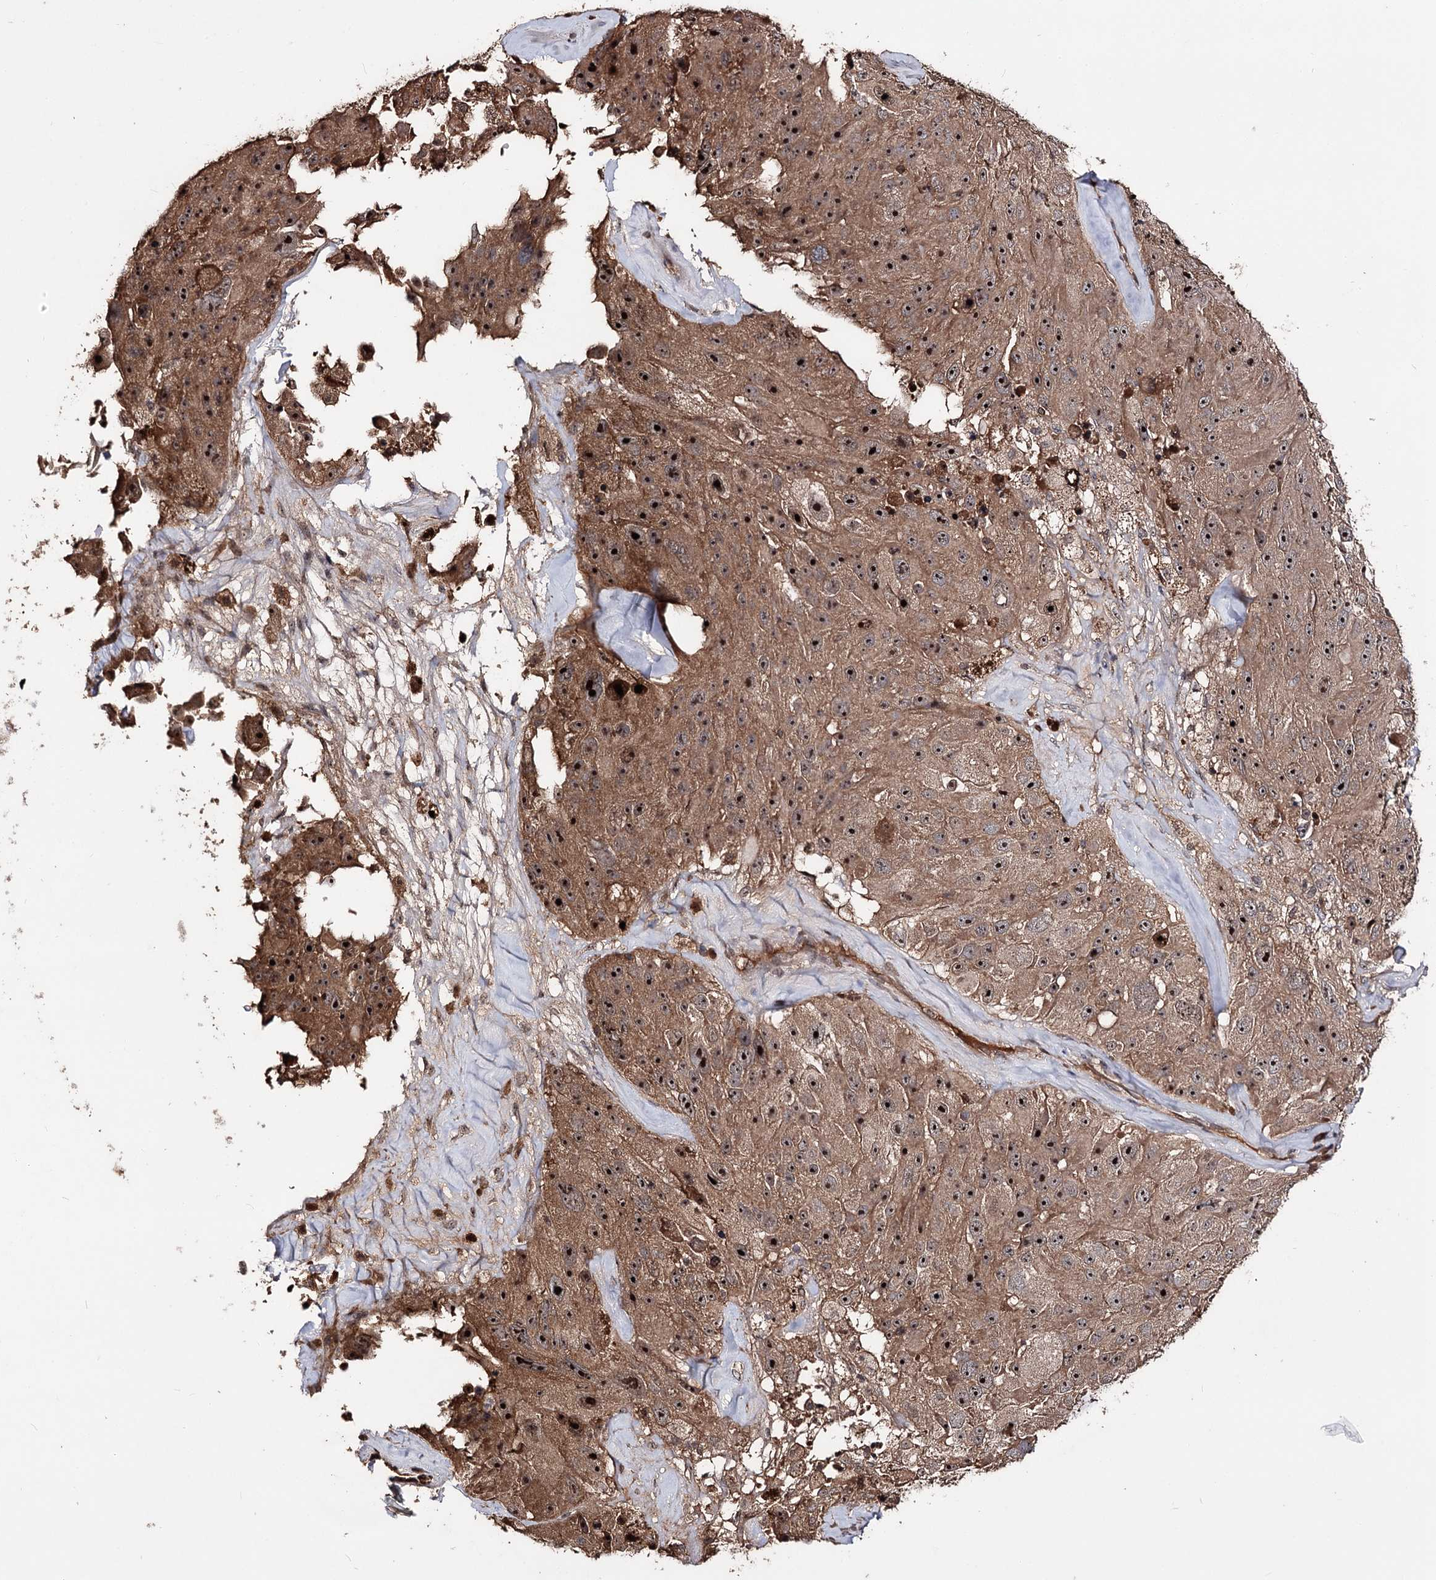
{"staining": {"intensity": "strong", "quantity": ">75%", "location": "cytoplasmic/membranous,nuclear"}, "tissue": "melanoma", "cell_type": "Tumor cells", "image_type": "cancer", "snomed": [{"axis": "morphology", "description": "Malignant melanoma, Metastatic site"}, {"axis": "topography", "description": "Lymph node"}], "caption": "IHC histopathology image of neoplastic tissue: melanoma stained using immunohistochemistry reveals high levels of strong protein expression localized specifically in the cytoplasmic/membranous and nuclear of tumor cells, appearing as a cytoplasmic/membranous and nuclear brown color.", "gene": "FAM53B", "patient": {"sex": "male", "age": 62}}